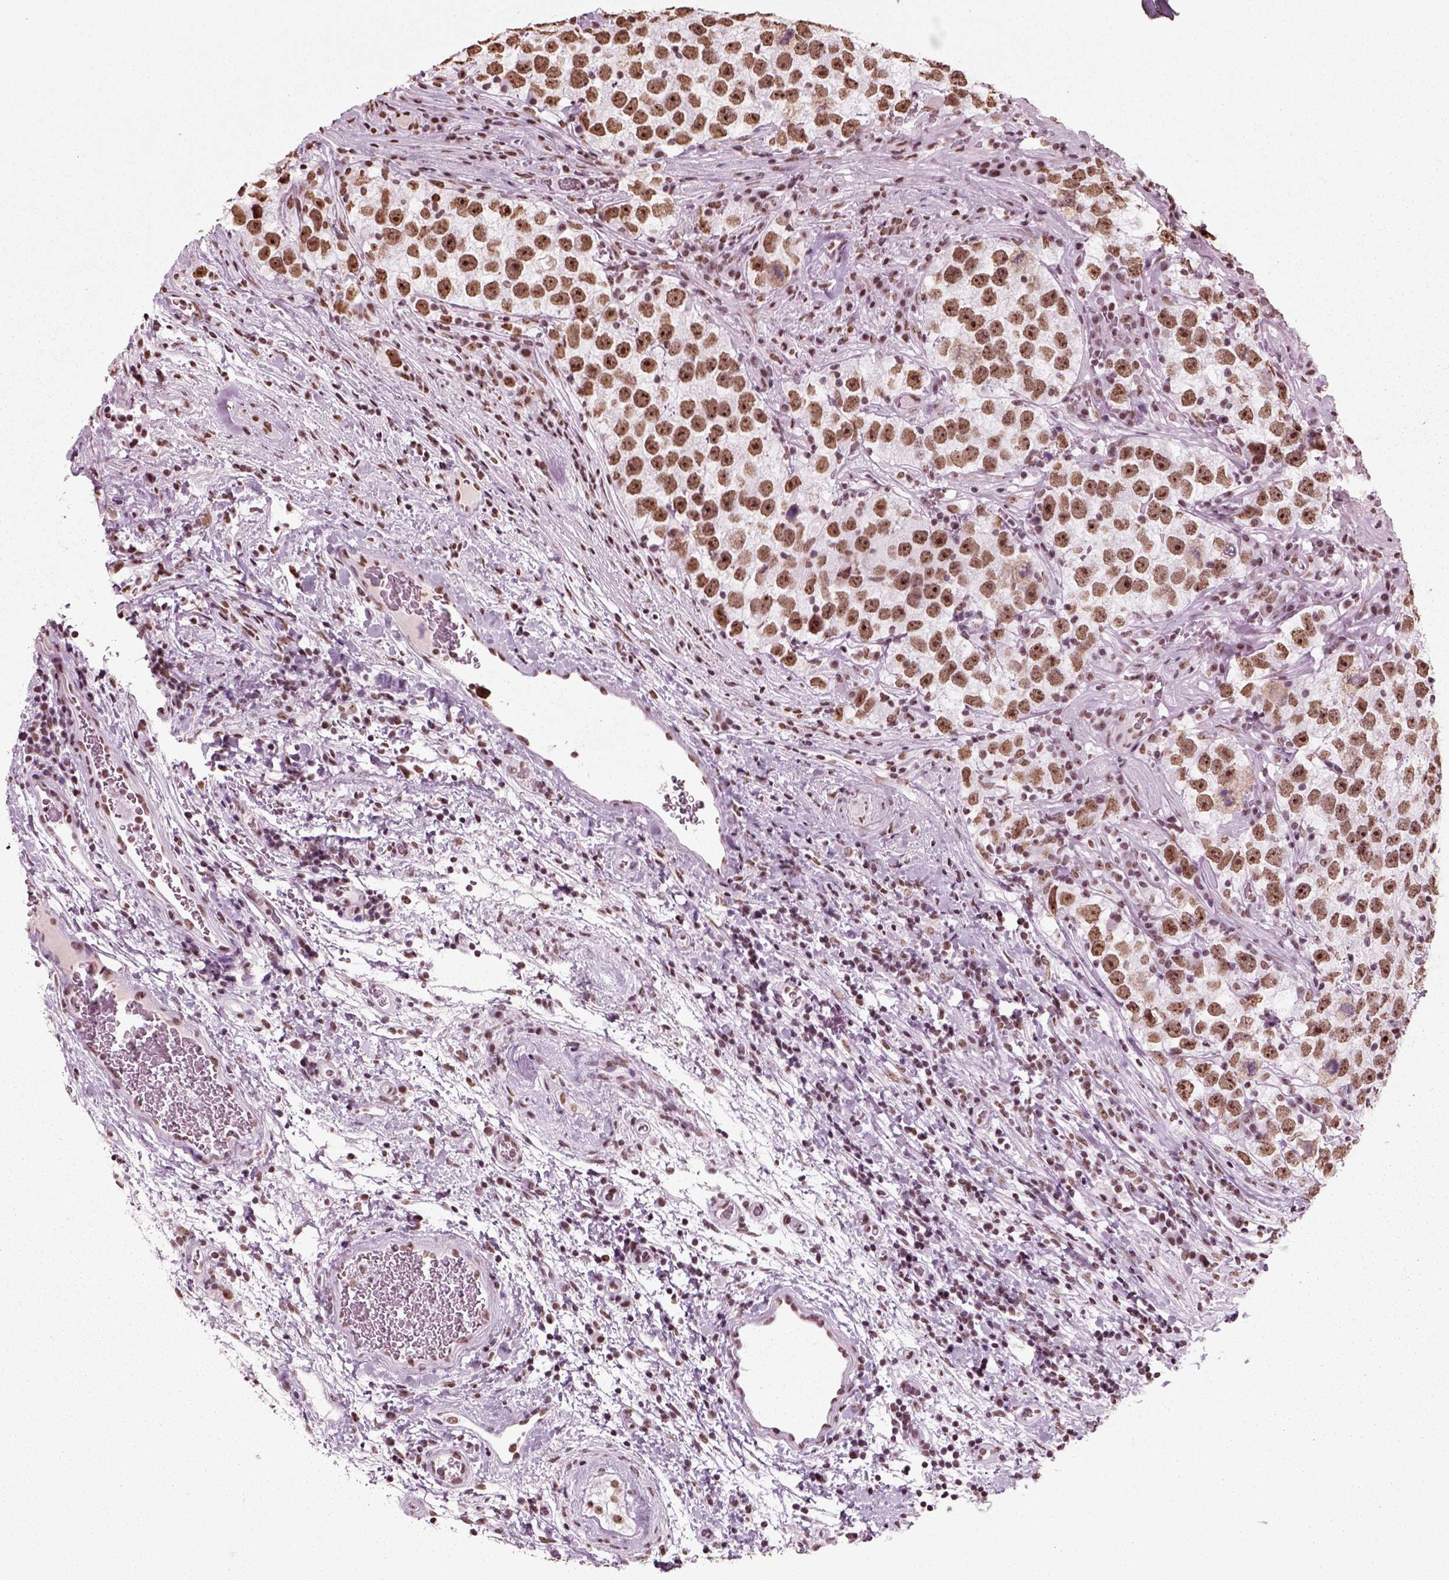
{"staining": {"intensity": "moderate", "quantity": ">75%", "location": "nuclear"}, "tissue": "testis cancer", "cell_type": "Tumor cells", "image_type": "cancer", "snomed": [{"axis": "morphology", "description": "Normal tissue, NOS"}, {"axis": "morphology", "description": "Seminoma, NOS"}, {"axis": "topography", "description": "Testis"}], "caption": "Human testis cancer (seminoma) stained with a brown dye exhibits moderate nuclear positive expression in about >75% of tumor cells.", "gene": "POLR1H", "patient": {"sex": "male", "age": 31}}